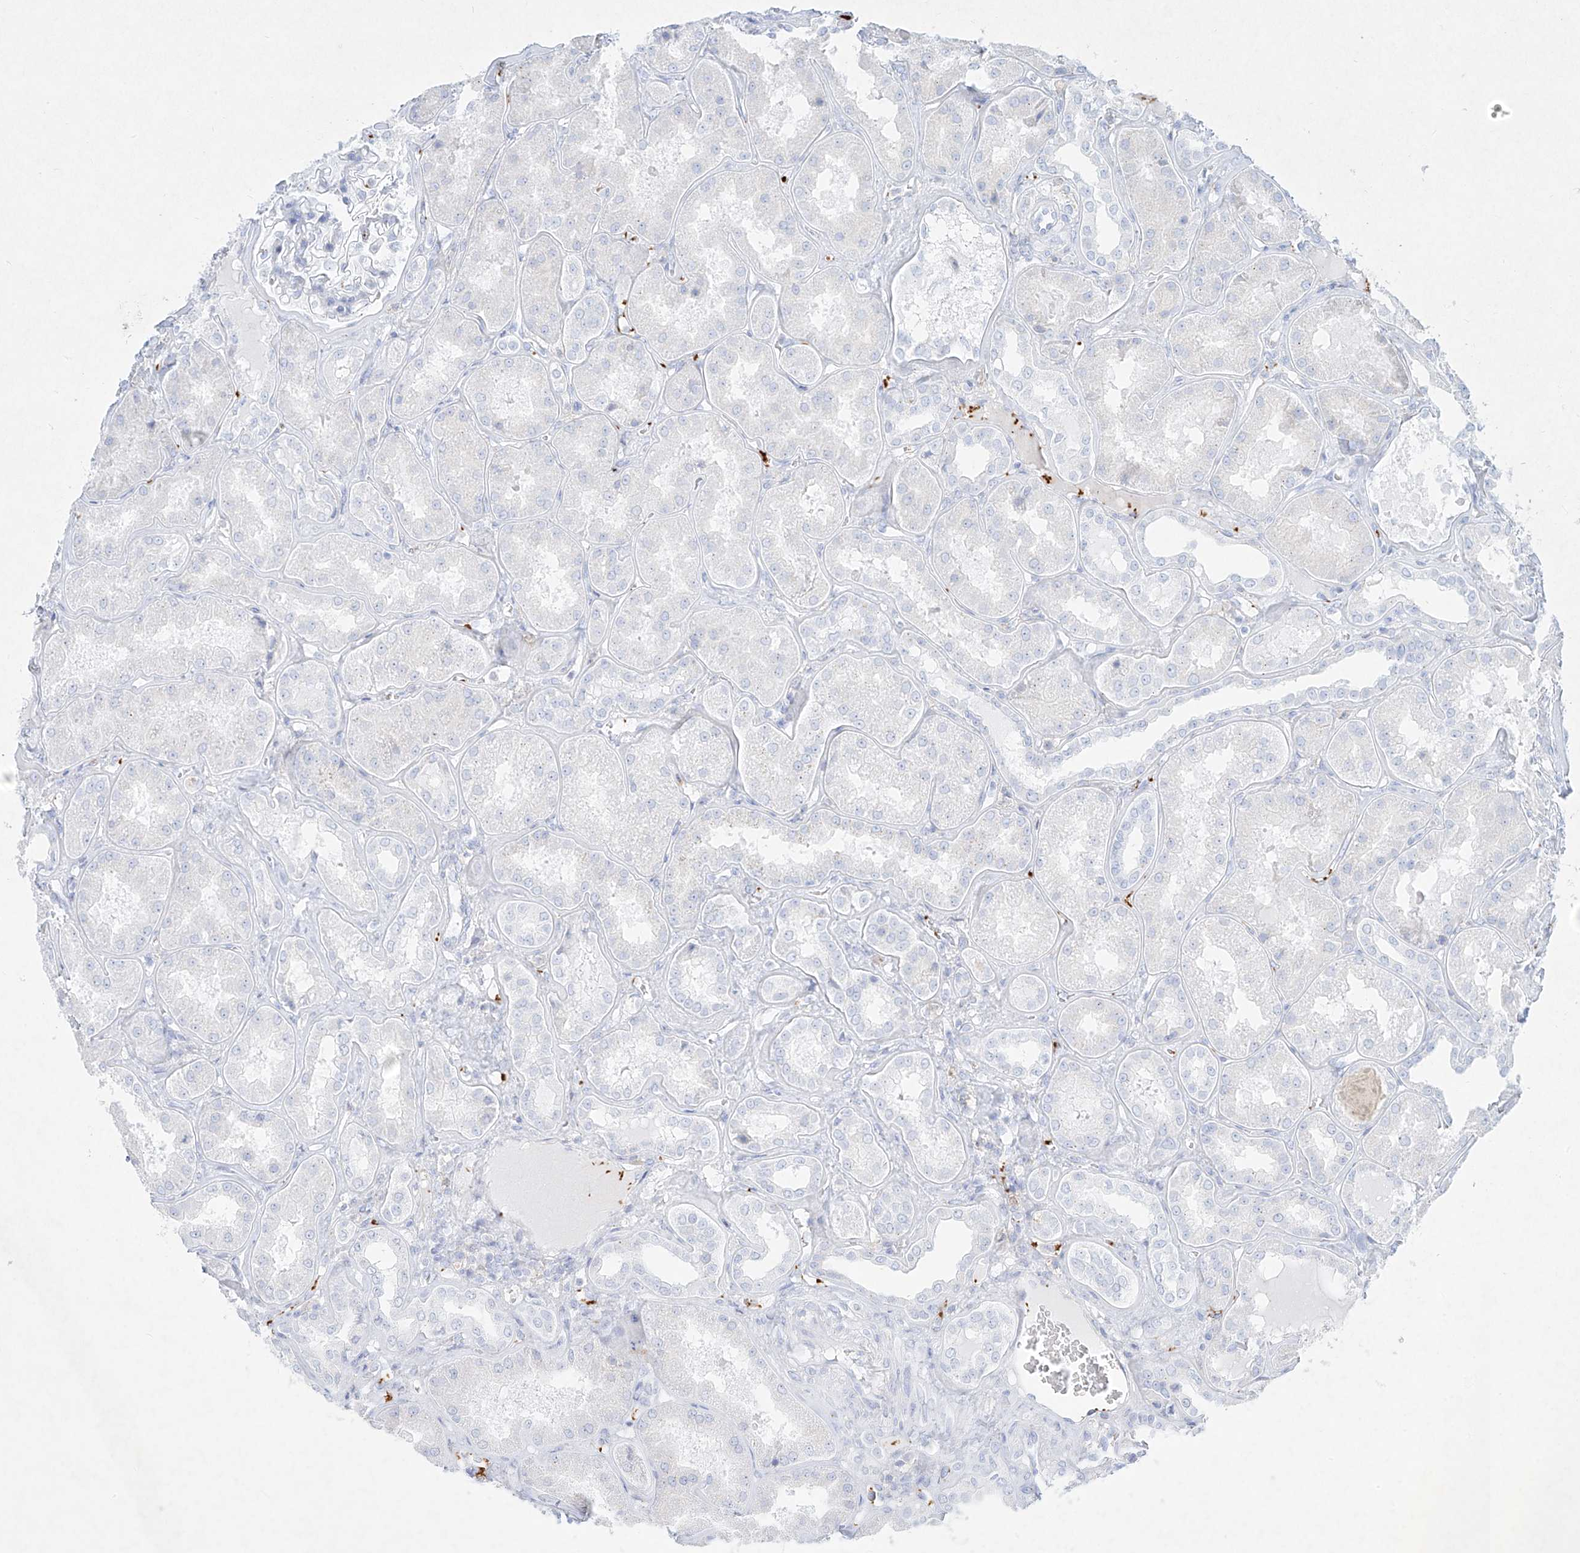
{"staining": {"intensity": "negative", "quantity": "none", "location": "none"}, "tissue": "kidney", "cell_type": "Cells in glomeruli", "image_type": "normal", "snomed": [{"axis": "morphology", "description": "Normal tissue, NOS"}, {"axis": "topography", "description": "Kidney"}], "caption": "This is an immunohistochemistry (IHC) photomicrograph of unremarkable kidney. There is no expression in cells in glomeruli.", "gene": "PLEK", "patient": {"sex": "female", "age": 56}}